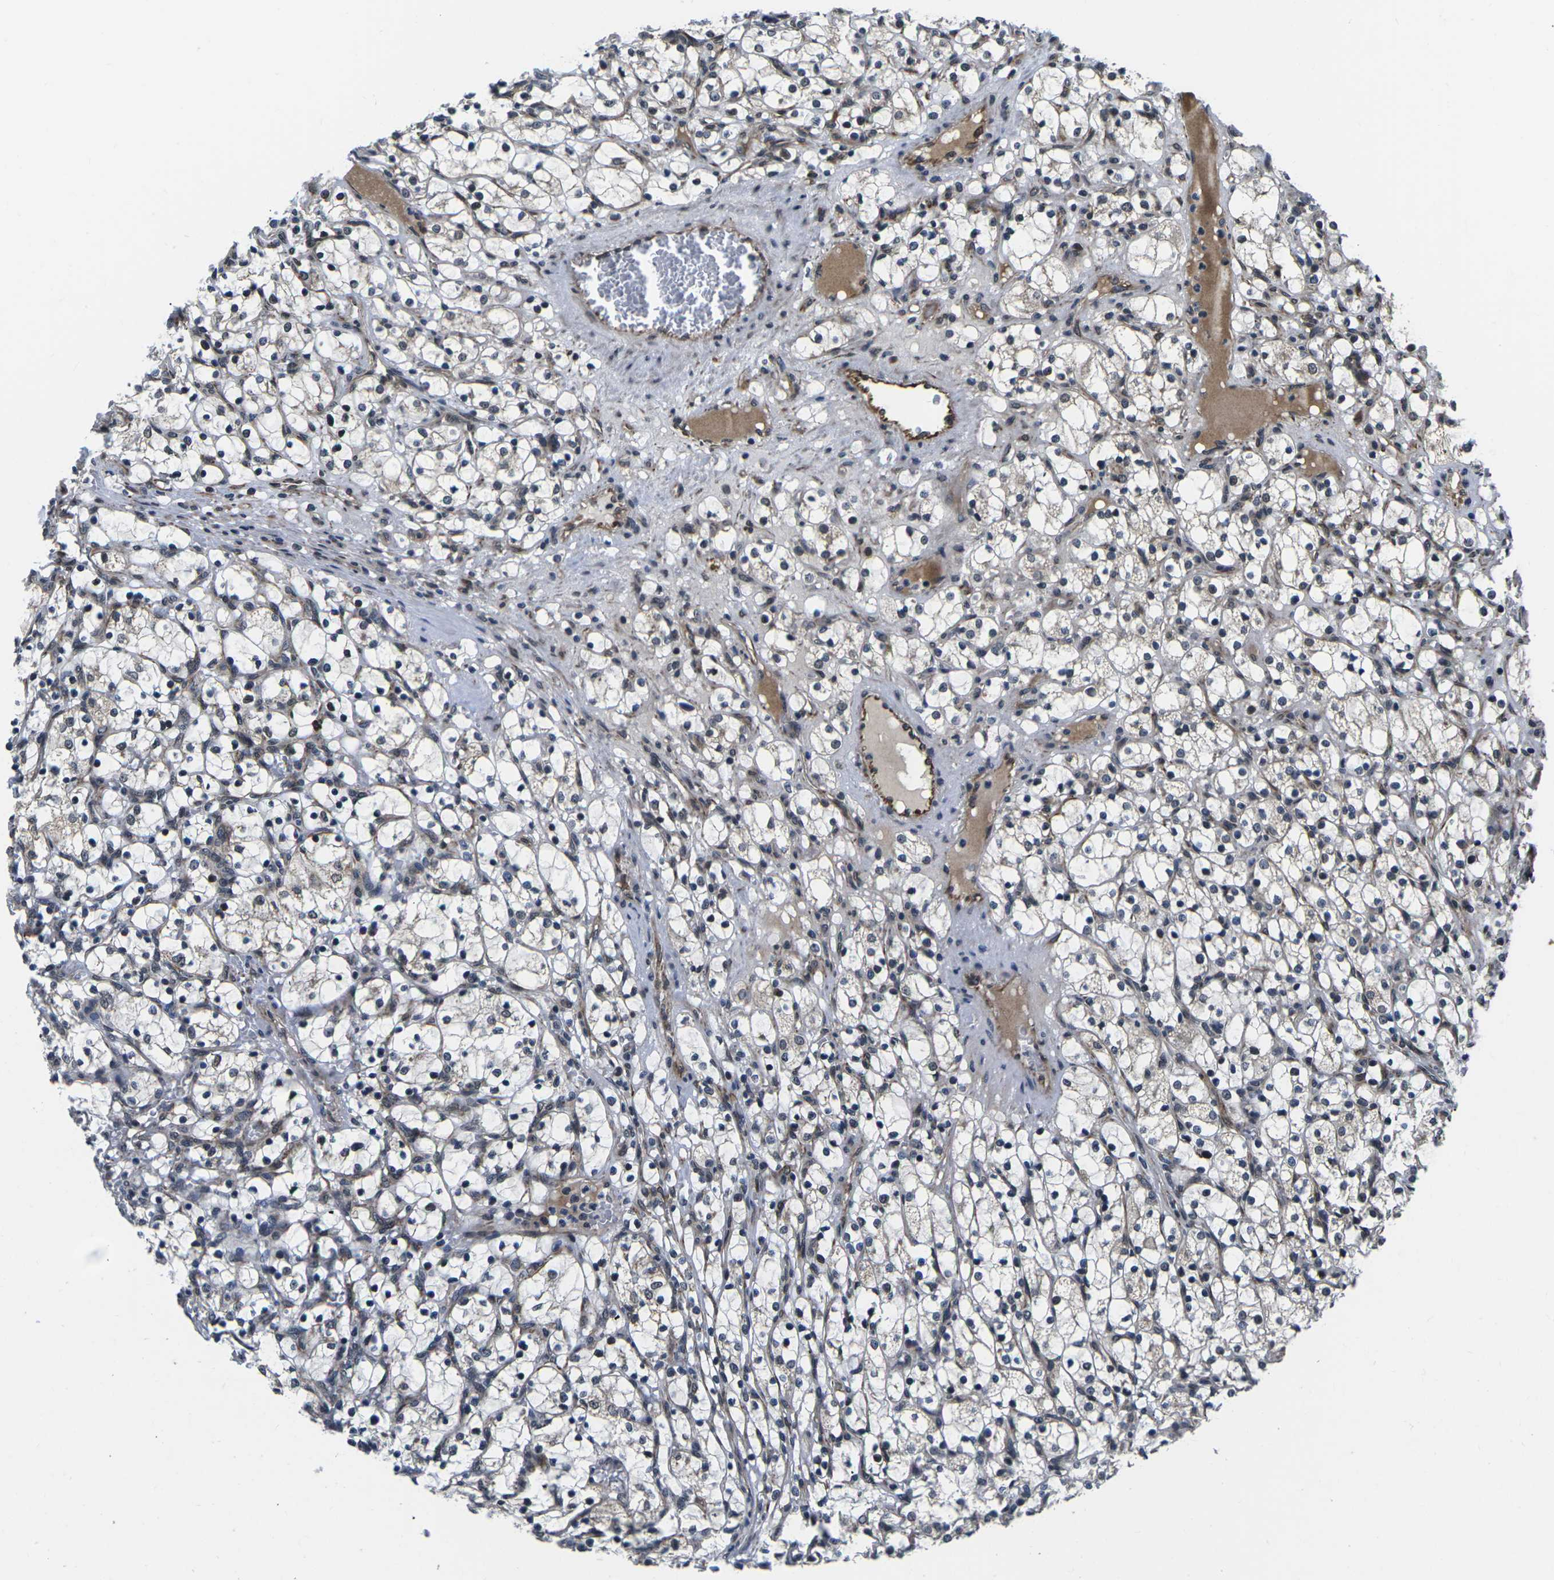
{"staining": {"intensity": "weak", "quantity": "<25%", "location": "nuclear"}, "tissue": "renal cancer", "cell_type": "Tumor cells", "image_type": "cancer", "snomed": [{"axis": "morphology", "description": "Adenocarcinoma, NOS"}, {"axis": "topography", "description": "Kidney"}], "caption": "DAB immunohistochemical staining of renal adenocarcinoma shows no significant staining in tumor cells. Nuclei are stained in blue.", "gene": "CCNE1", "patient": {"sex": "female", "age": 69}}